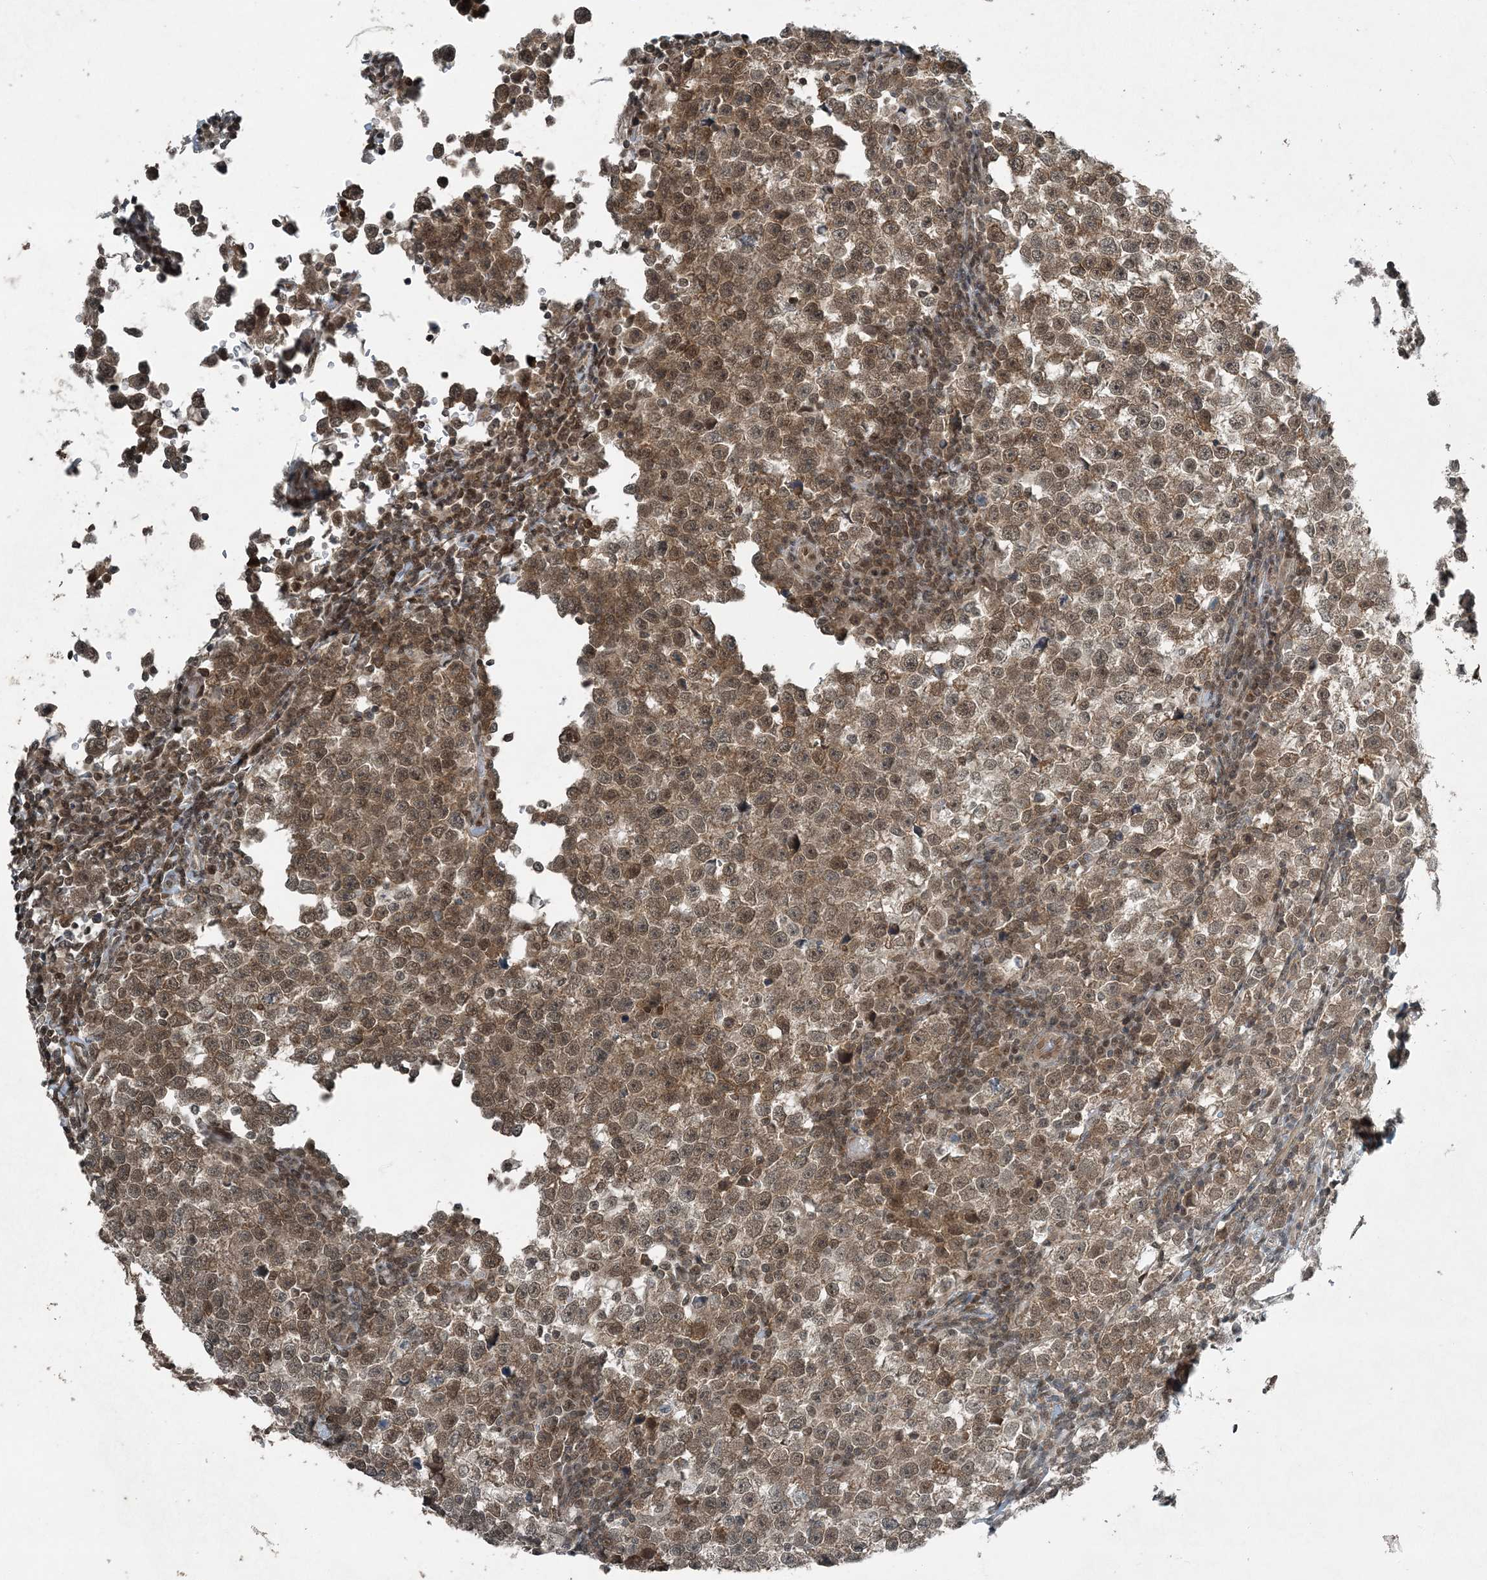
{"staining": {"intensity": "moderate", "quantity": ">75%", "location": "cytoplasmic/membranous,nuclear"}, "tissue": "testis cancer", "cell_type": "Tumor cells", "image_type": "cancer", "snomed": [{"axis": "morphology", "description": "Normal tissue, NOS"}, {"axis": "morphology", "description": "Seminoma, NOS"}, {"axis": "topography", "description": "Testis"}], "caption": "Testis cancer (seminoma) was stained to show a protein in brown. There is medium levels of moderate cytoplasmic/membranous and nuclear positivity in about >75% of tumor cells. (brown staining indicates protein expression, while blue staining denotes nuclei).", "gene": "COPS7B", "patient": {"sex": "male", "age": 43}}